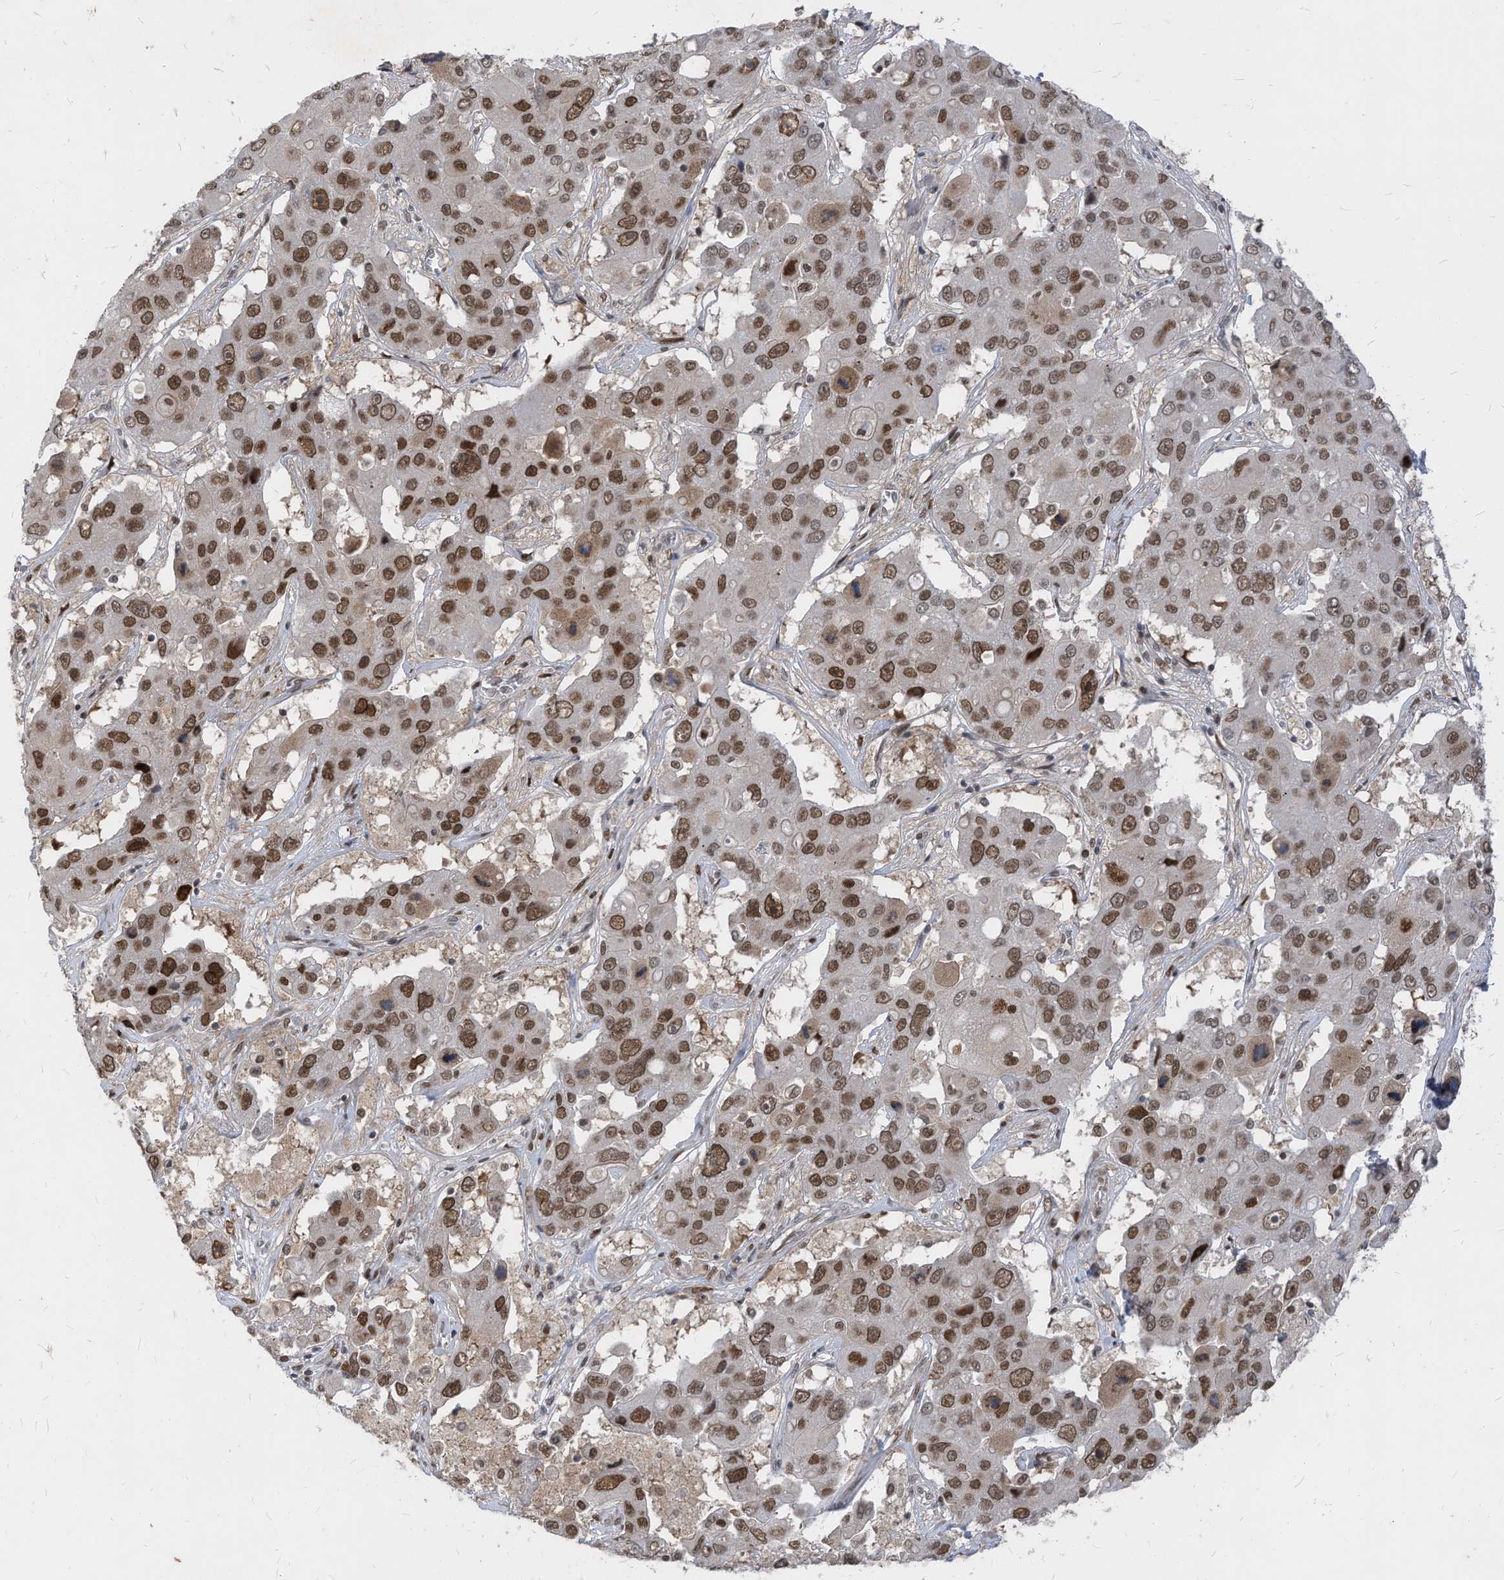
{"staining": {"intensity": "moderate", "quantity": ">75%", "location": "nuclear"}, "tissue": "liver cancer", "cell_type": "Tumor cells", "image_type": "cancer", "snomed": [{"axis": "morphology", "description": "Cholangiocarcinoma"}, {"axis": "topography", "description": "Liver"}], "caption": "Protein staining reveals moderate nuclear positivity in approximately >75% of tumor cells in cholangiocarcinoma (liver). (Brightfield microscopy of DAB IHC at high magnification).", "gene": "KPNB1", "patient": {"sex": "male", "age": 67}}